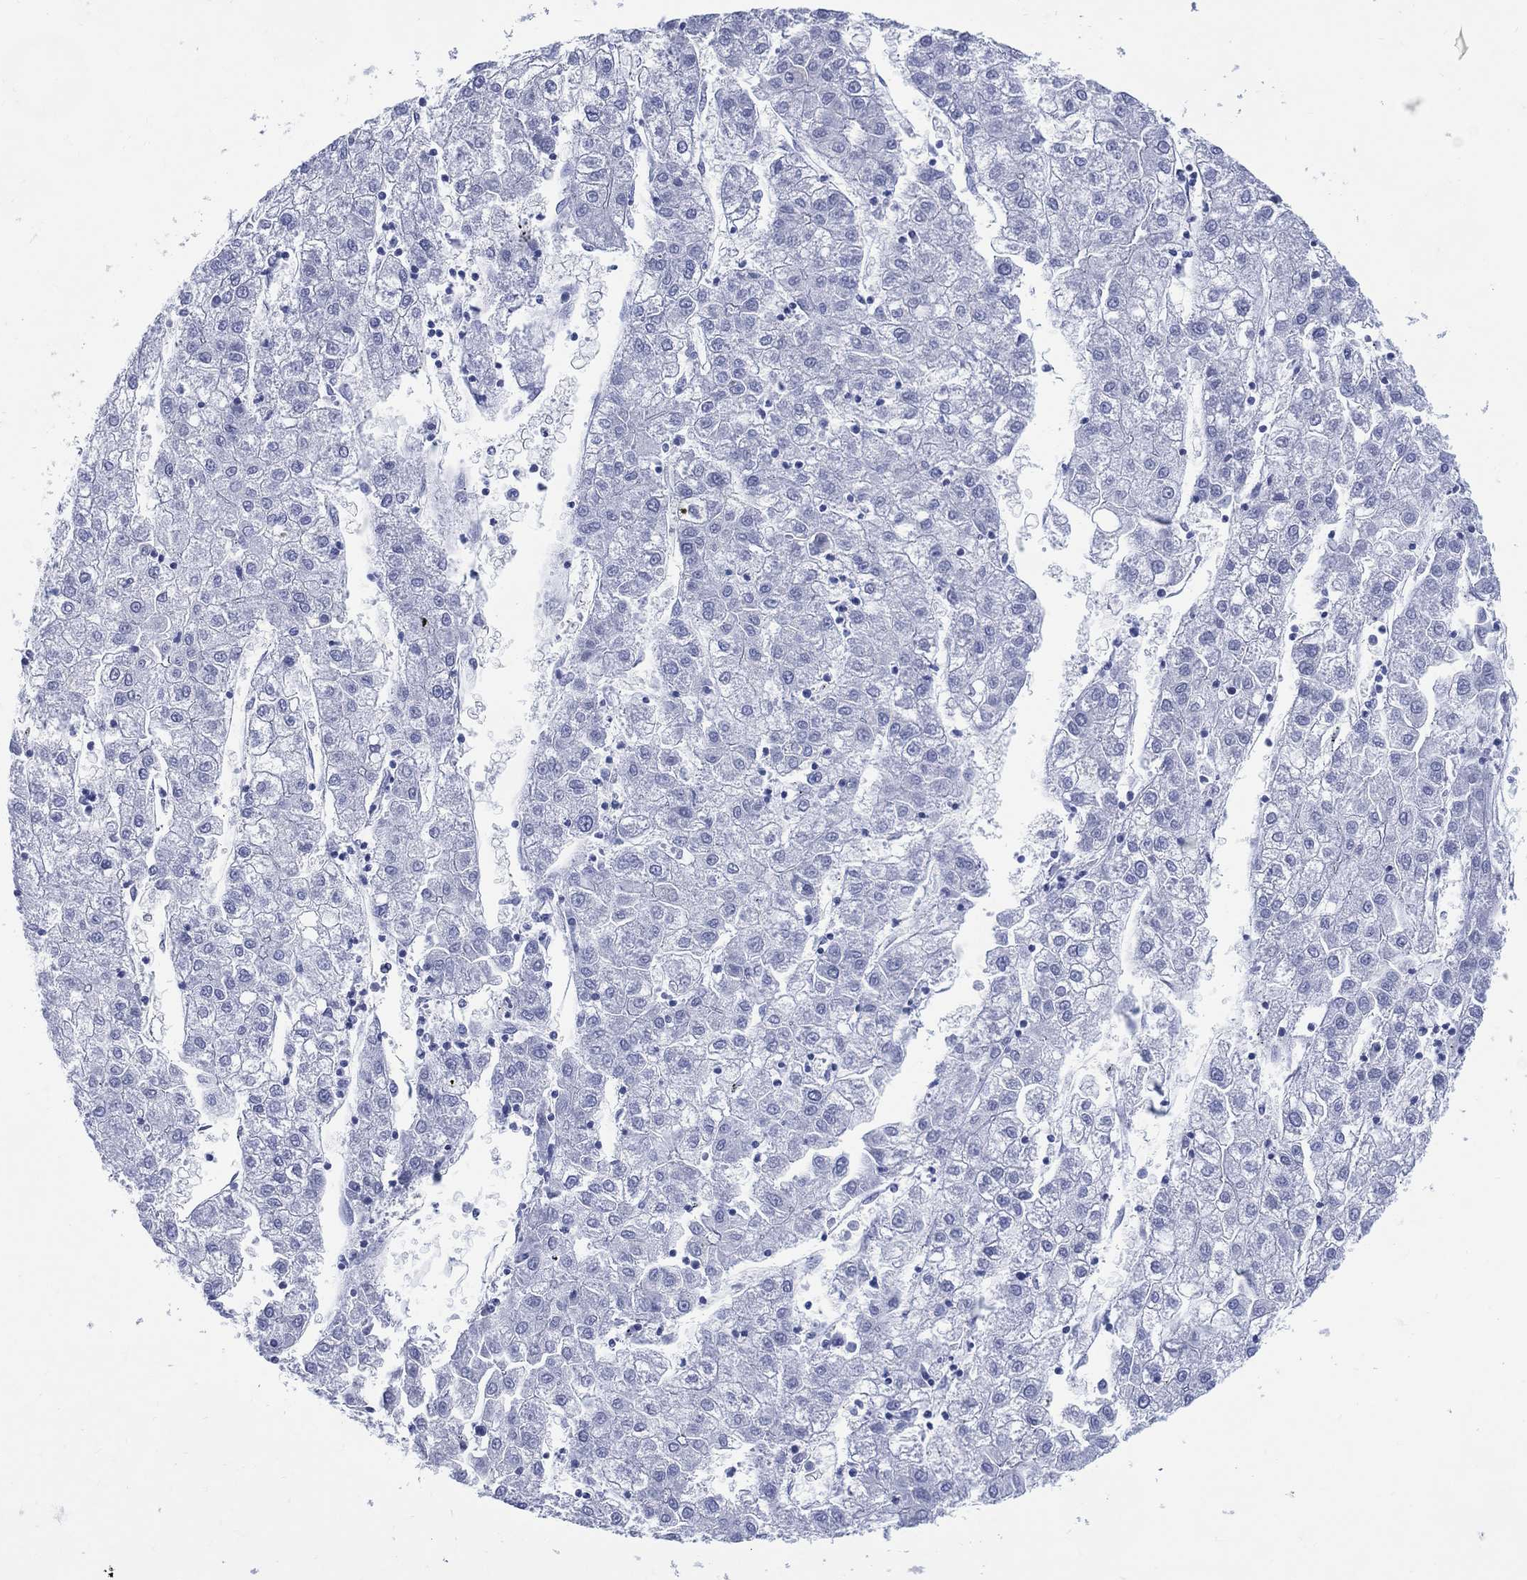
{"staining": {"intensity": "negative", "quantity": "none", "location": "none"}, "tissue": "liver cancer", "cell_type": "Tumor cells", "image_type": "cancer", "snomed": [{"axis": "morphology", "description": "Carcinoma, Hepatocellular, NOS"}, {"axis": "topography", "description": "Liver"}], "caption": "IHC image of neoplastic tissue: human liver cancer stained with DAB shows no significant protein positivity in tumor cells.", "gene": "LRRD1", "patient": {"sex": "male", "age": 72}}